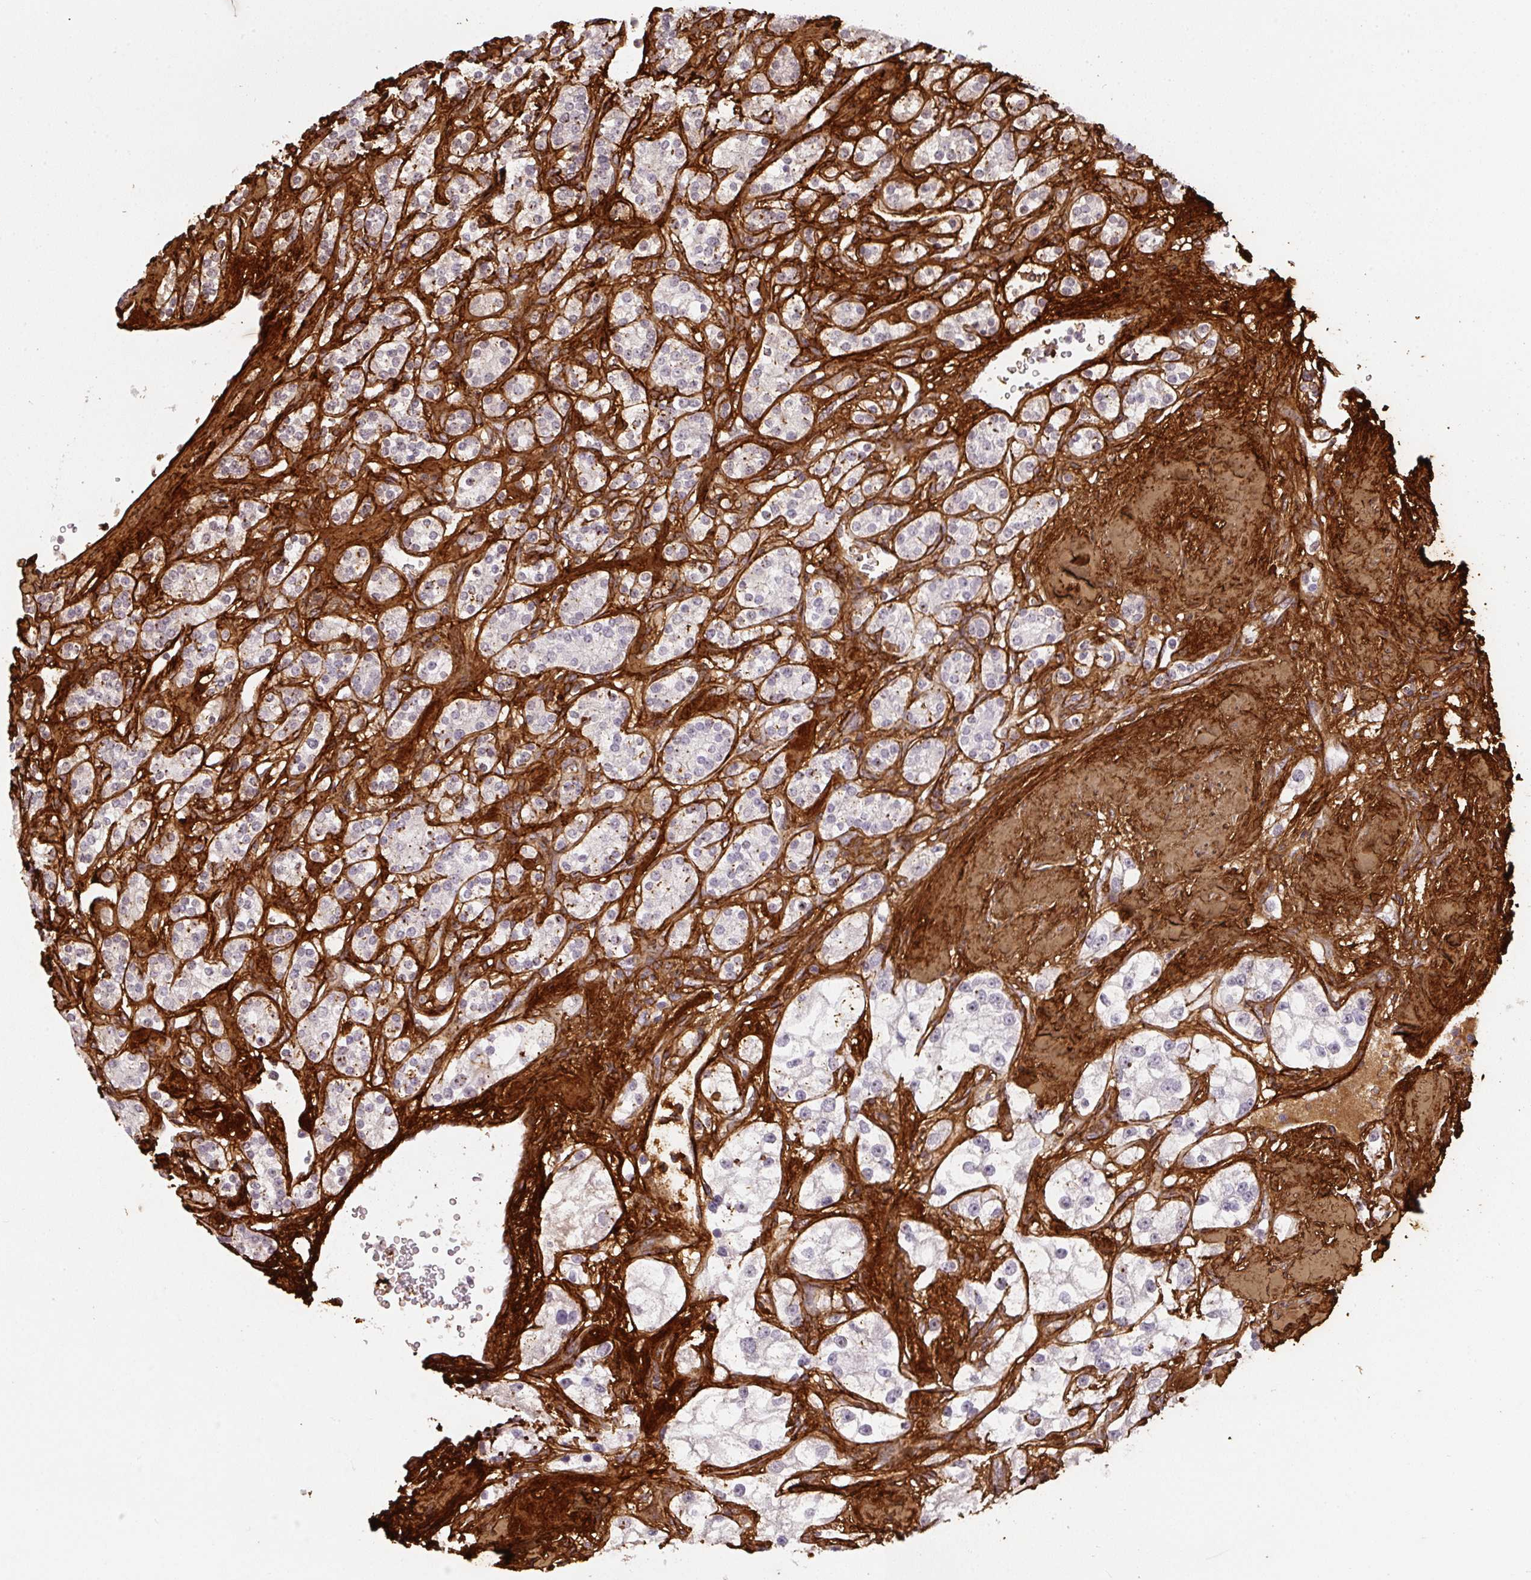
{"staining": {"intensity": "negative", "quantity": "none", "location": "none"}, "tissue": "renal cancer", "cell_type": "Tumor cells", "image_type": "cancer", "snomed": [{"axis": "morphology", "description": "Adenocarcinoma, NOS"}, {"axis": "topography", "description": "Kidney"}], "caption": "Renal cancer was stained to show a protein in brown. There is no significant expression in tumor cells.", "gene": "COL3A1", "patient": {"sex": "male", "age": 77}}